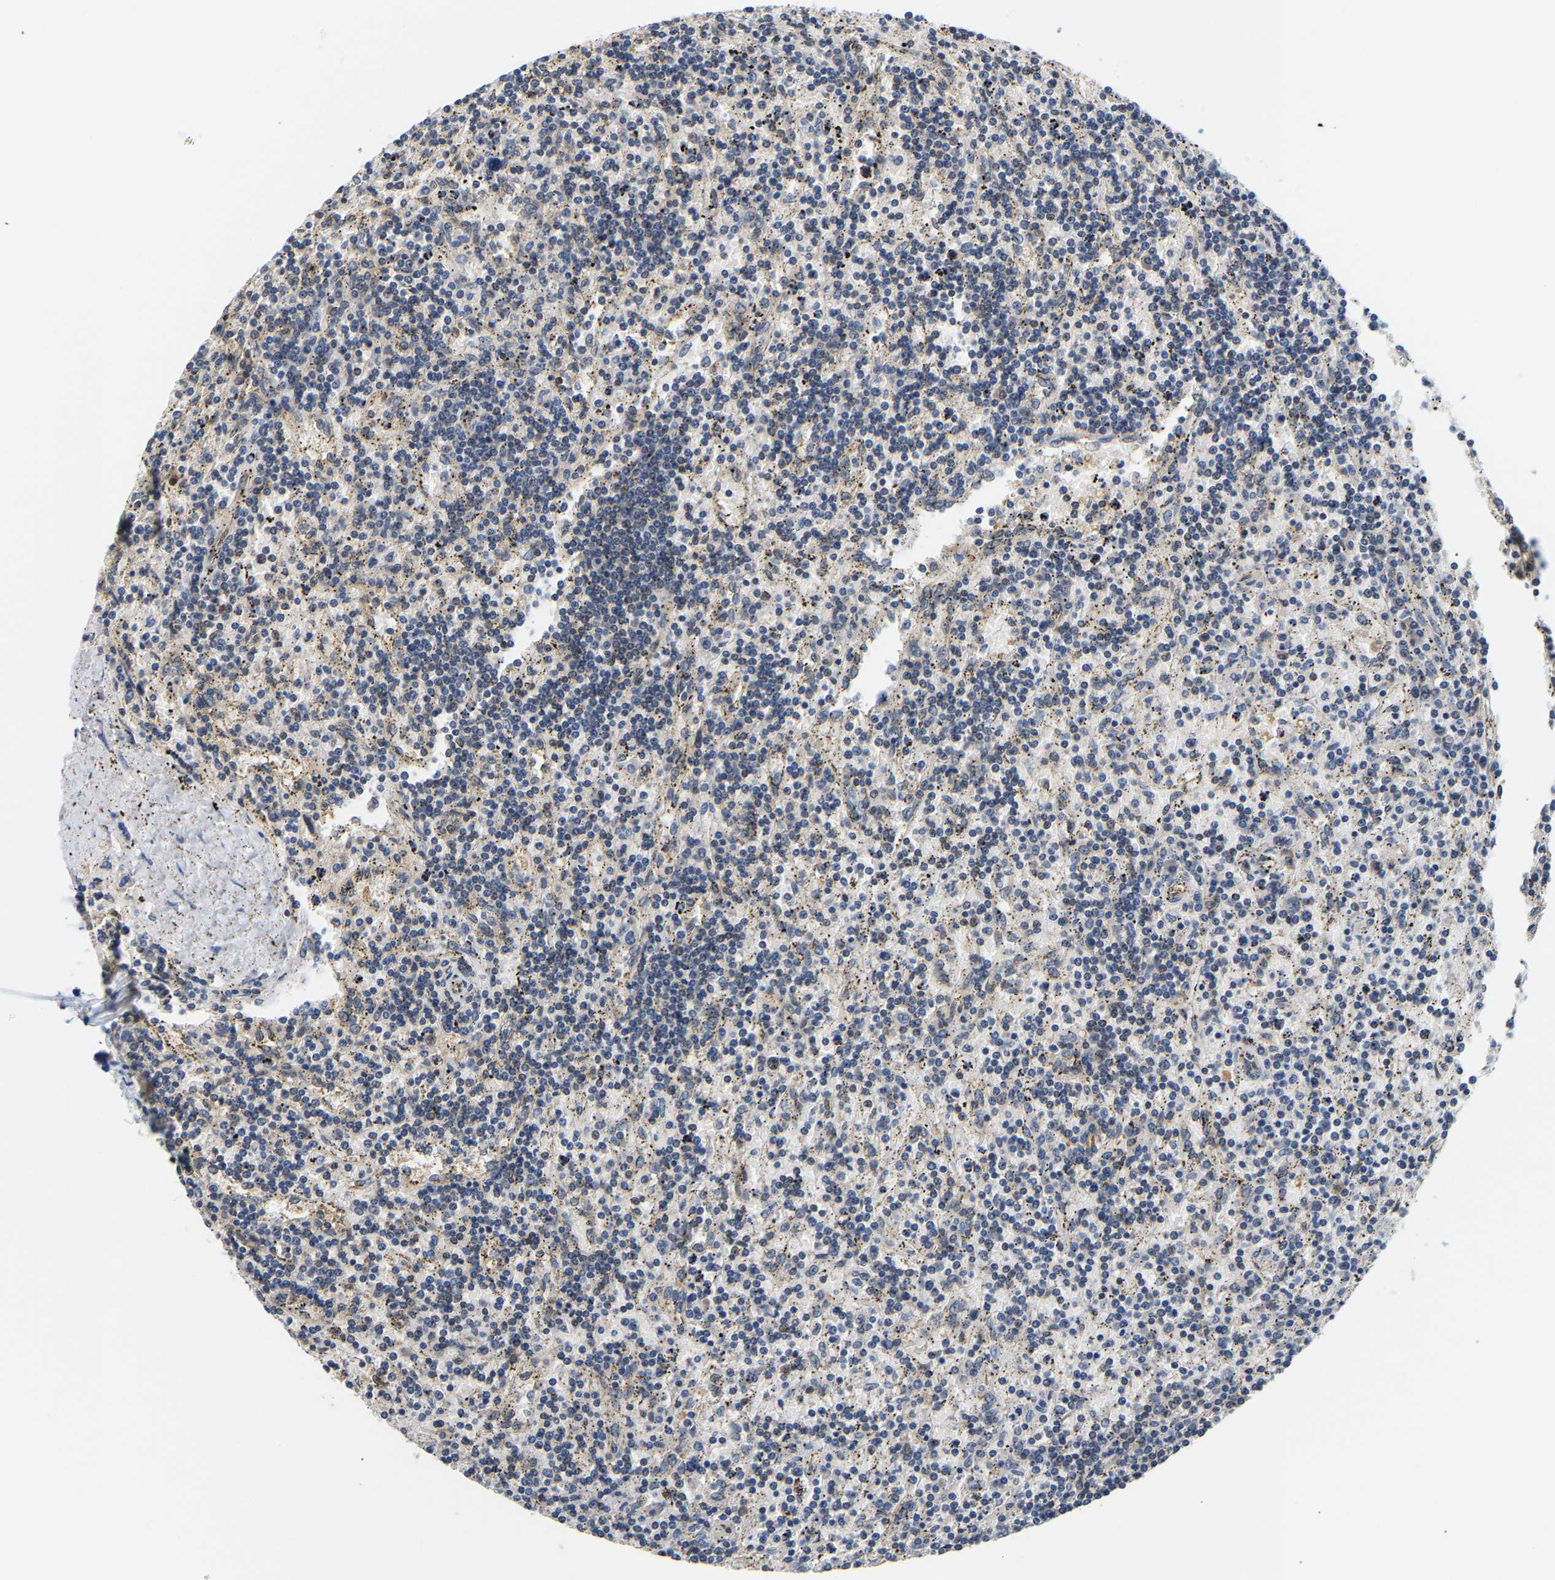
{"staining": {"intensity": "negative", "quantity": "none", "location": "none"}, "tissue": "lymphoma", "cell_type": "Tumor cells", "image_type": "cancer", "snomed": [{"axis": "morphology", "description": "Malignant lymphoma, non-Hodgkin's type, Low grade"}, {"axis": "topography", "description": "Spleen"}], "caption": "Photomicrograph shows no protein staining in tumor cells of lymphoma tissue.", "gene": "ARHGEF12", "patient": {"sex": "male", "age": 76}}